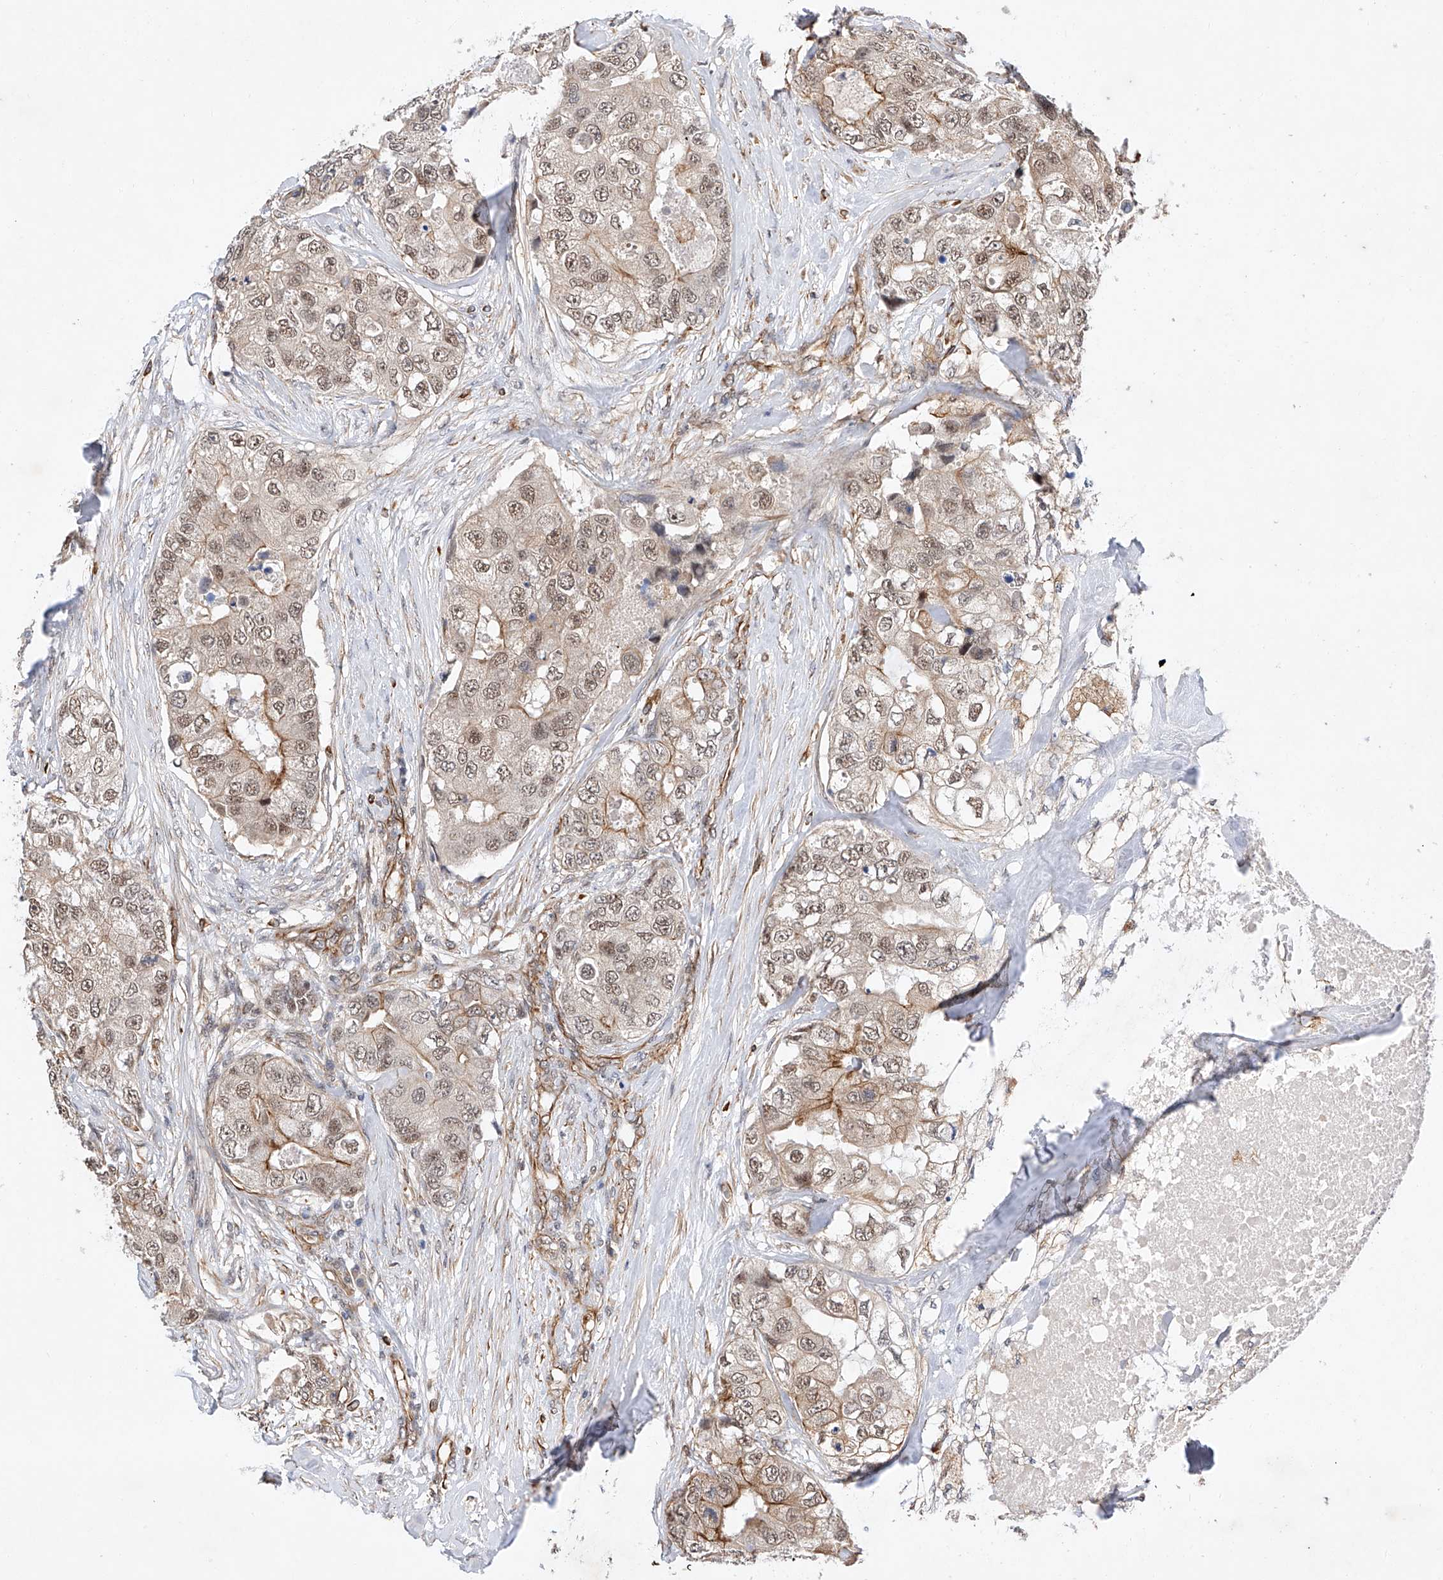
{"staining": {"intensity": "moderate", "quantity": ">75%", "location": "cytoplasmic/membranous,nuclear"}, "tissue": "breast cancer", "cell_type": "Tumor cells", "image_type": "cancer", "snomed": [{"axis": "morphology", "description": "Duct carcinoma"}, {"axis": "topography", "description": "Breast"}], "caption": "This photomicrograph demonstrates breast cancer (infiltrating ductal carcinoma) stained with immunohistochemistry to label a protein in brown. The cytoplasmic/membranous and nuclear of tumor cells show moderate positivity for the protein. Nuclei are counter-stained blue.", "gene": "AMD1", "patient": {"sex": "female", "age": 62}}